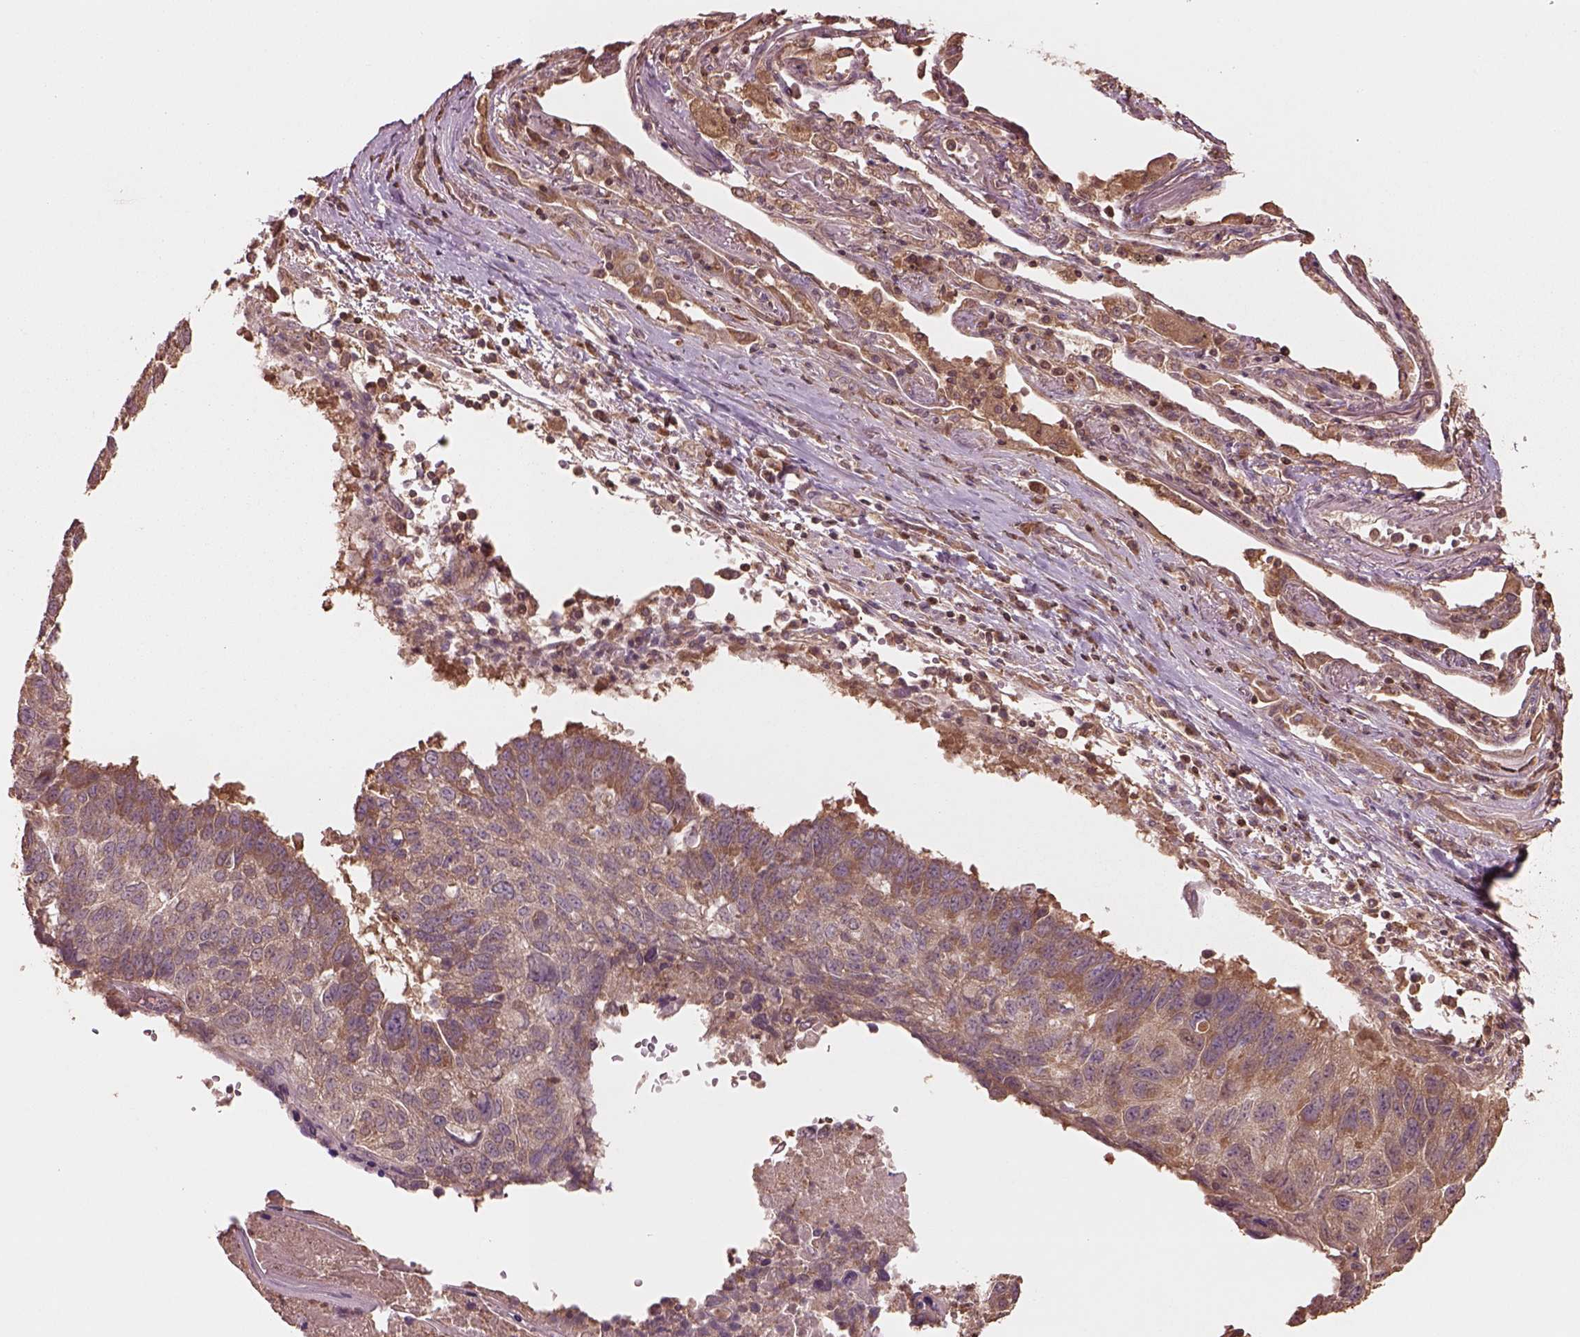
{"staining": {"intensity": "moderate", "quantity": "<25%", "location": "cytoplasmic/membranous"}, "tissue": "lung cancer", "cell_type": "Tumor cells", "image_type": "cancer", "snomed": [{"axis": "morphology", "description": "Squamous cell carcinoma, NOS"}, {"axis": "topography", "description": "Lung"}], "caption": "Protein analysis of lung cancer (squamous cell carcinoma) tissue shows moderate cytoplasmic/membranous staining in approximately <25% of tumor cells. (DAB IHC with brightfield microscopy, high magnification).", "gene": "TRADD", "patient": {"sex": "male", "age": 73}}